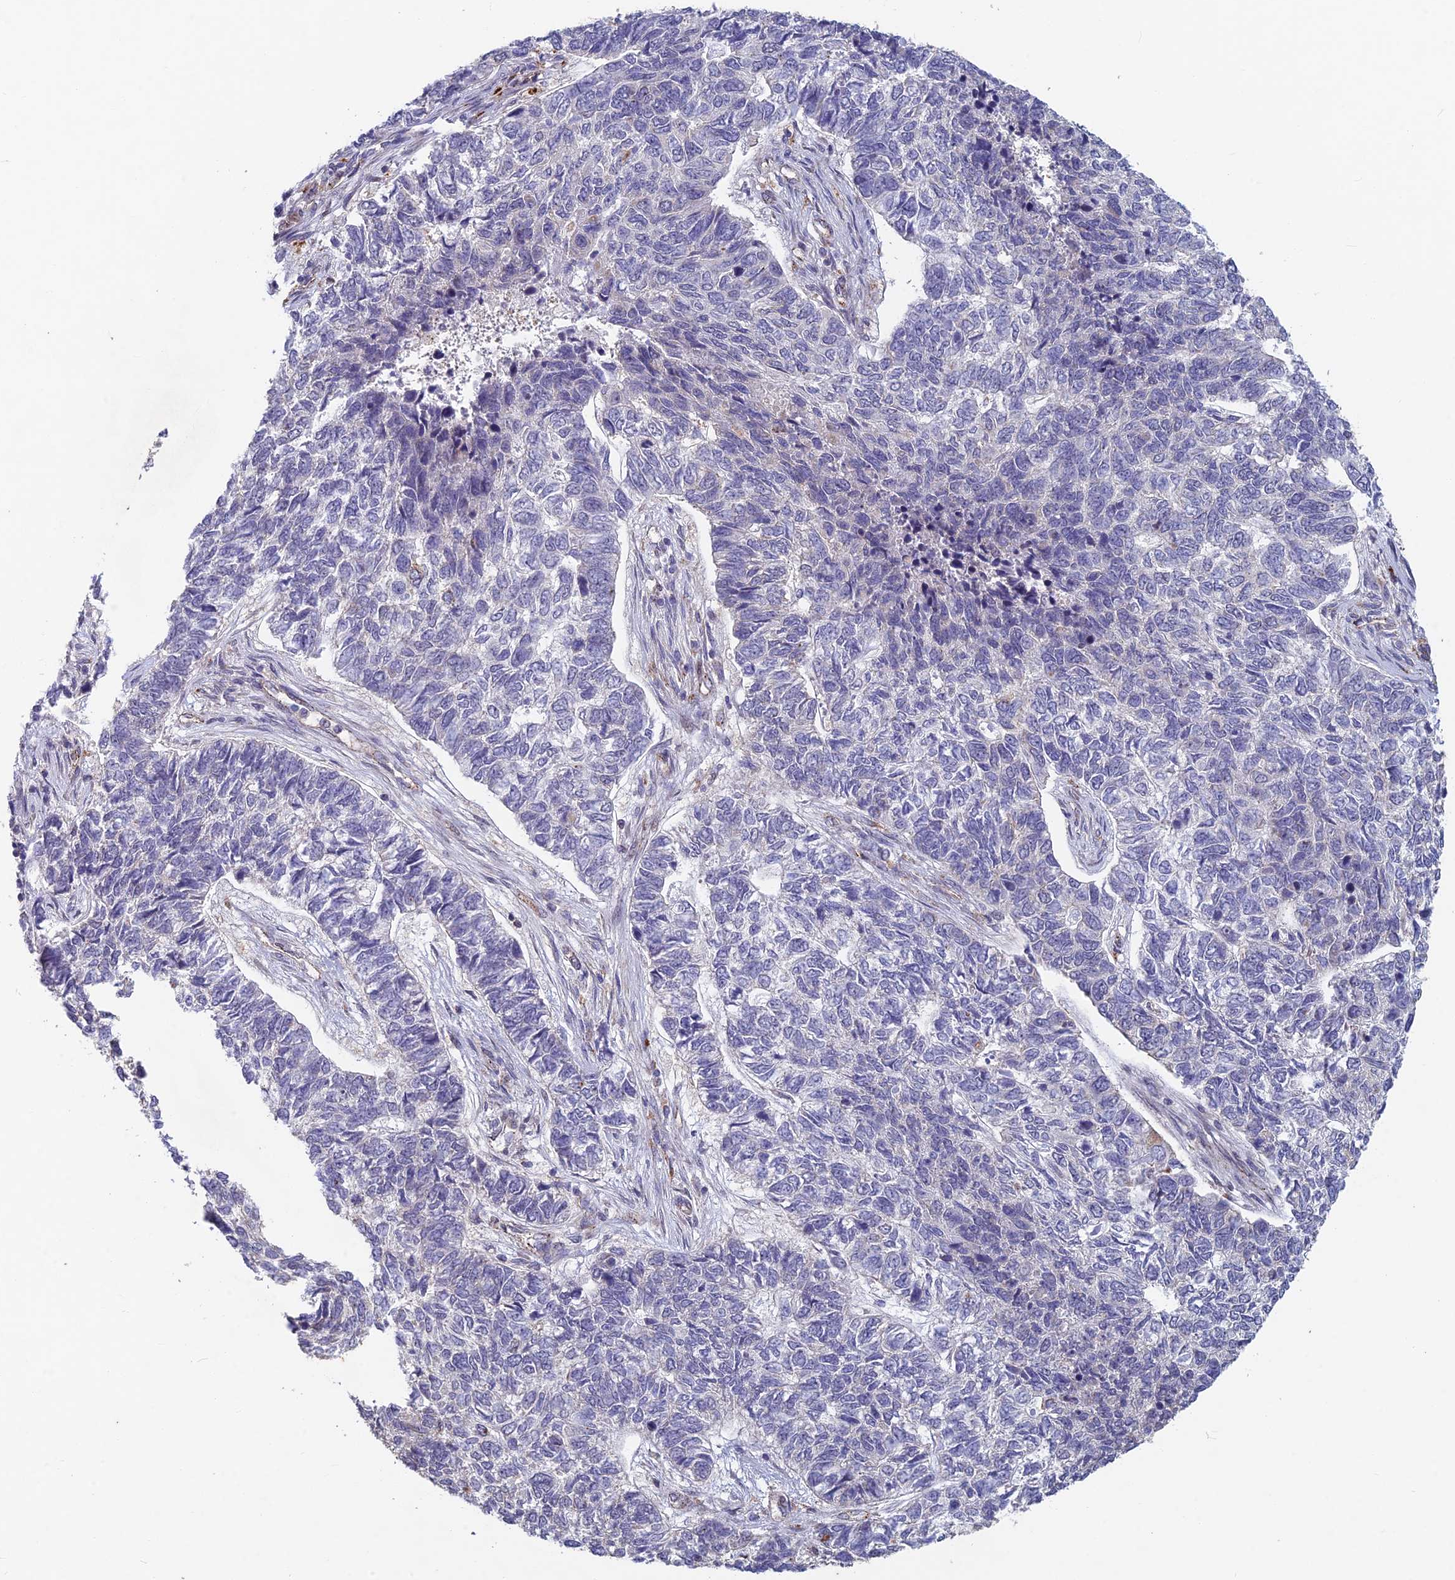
{"staining": {"intensity": "negative", "quantity": "none", "location": "none"}, "tissue": "skin cancer", "cell_type": "Tumor cells", "image_type": "cancer", "snomed": [{"axis": "morphology", "description": "Basal cell carcinoma"}, {"axis": "topography", "description": "Skin"}], "caption": "This is an immunohistochemistry (IHC) micrograph of human skin cancer (basal cell carcinoma). There is no staining in tumor cells.", "gene": "FOXS1", "patient": {"sex": "female", "age": 65}}